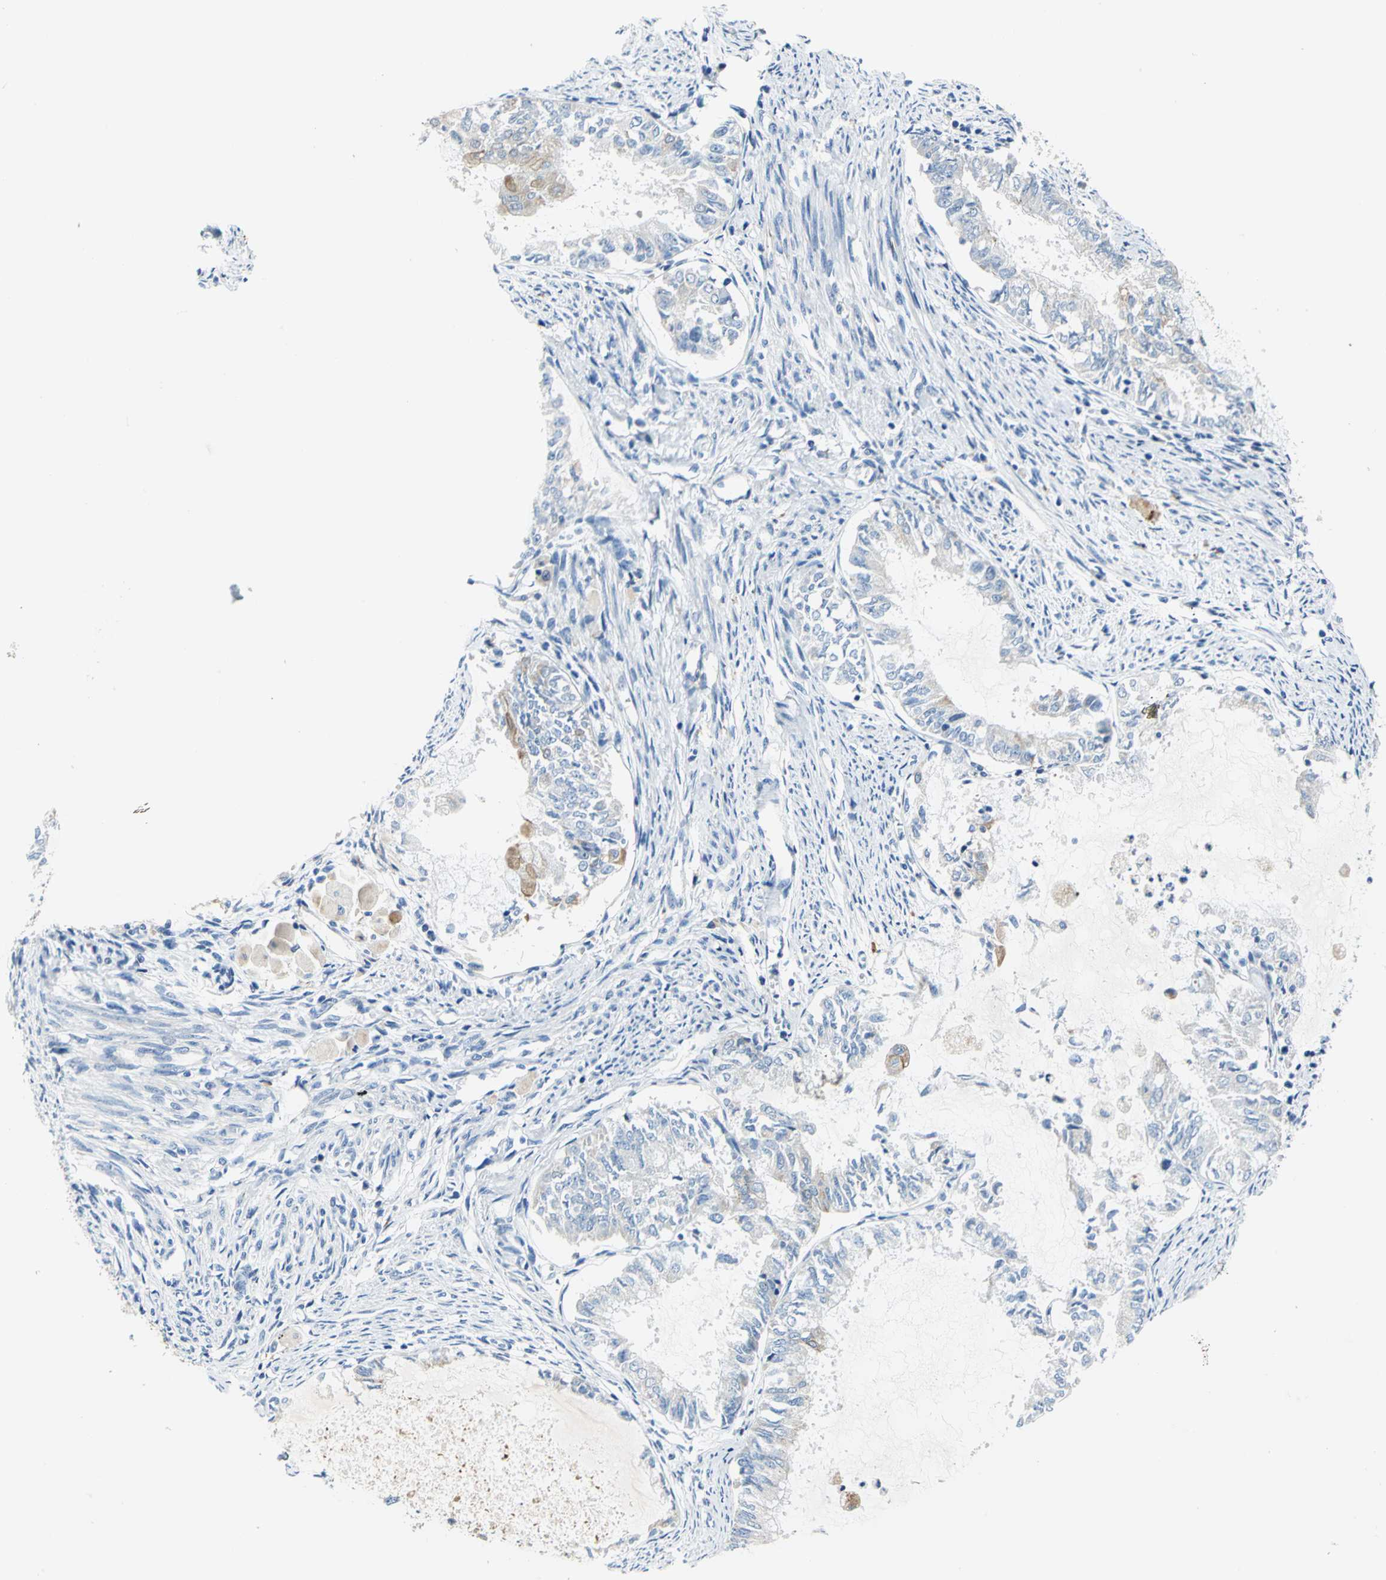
{"staining": {"intensity": "weak", "quantity": "25%-75%", "location": "cytoplasmic/membranous"}, "tissue": "endometrial cancer", "cell_type": "Tumor cells", "image_type": "cancer", "snomed": [{"axis": "morphology", "description": "Adenocarcinoma, NOS"}, {"axis": "topography", "description": "Endometrium"}], "caption": "Protein positivity by immunohistochemistry displays weak cytoplasmic/membranous positivity in about 25%-75% of tumor cells in endometrial adenocarcinoma.", "gene": "RASD2", "patient": {"sex": "female", "age": 86}}